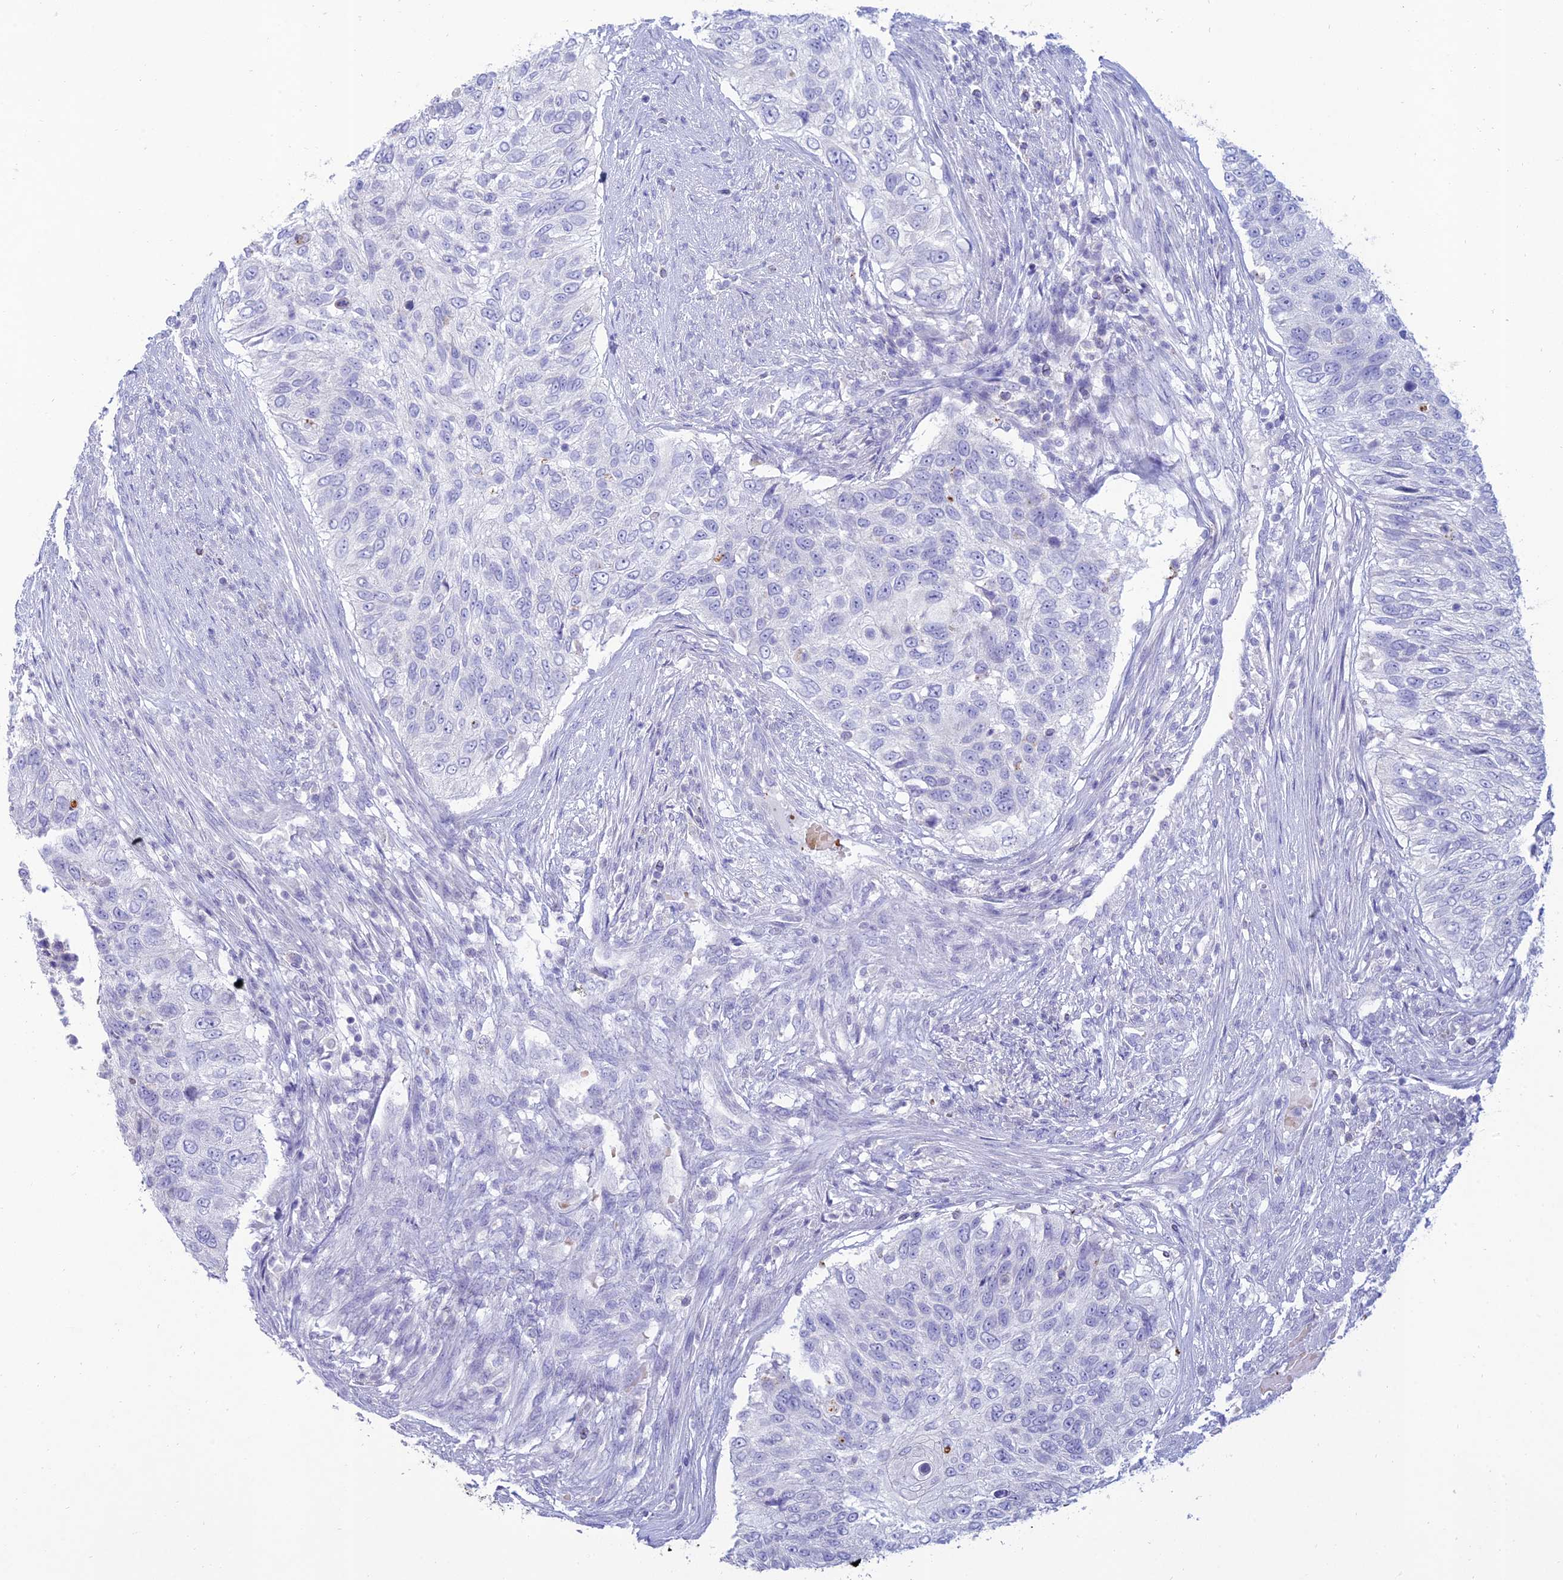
{"staining": {"intensity": "negative", "quantity": "none", "location": "none"}, "tissue": "urothelial cancer", "cell_type": "Tumor cells", "image_type": "cancer", "snomed": [{"axis": "morphology", "description": "Urothelial carcinoma, High grade"}, {"axis": "topography", "description": "Urinary bladder"}], "caption": "Tumor cells are negative for protein expression in human urothelial cancer. (Brightfield microscopy of DAB (3,3'-diaminobenzidine) IHC at high magnification).", "gene": "MAL2", "patient": {"sex": "female", "age": 60}}